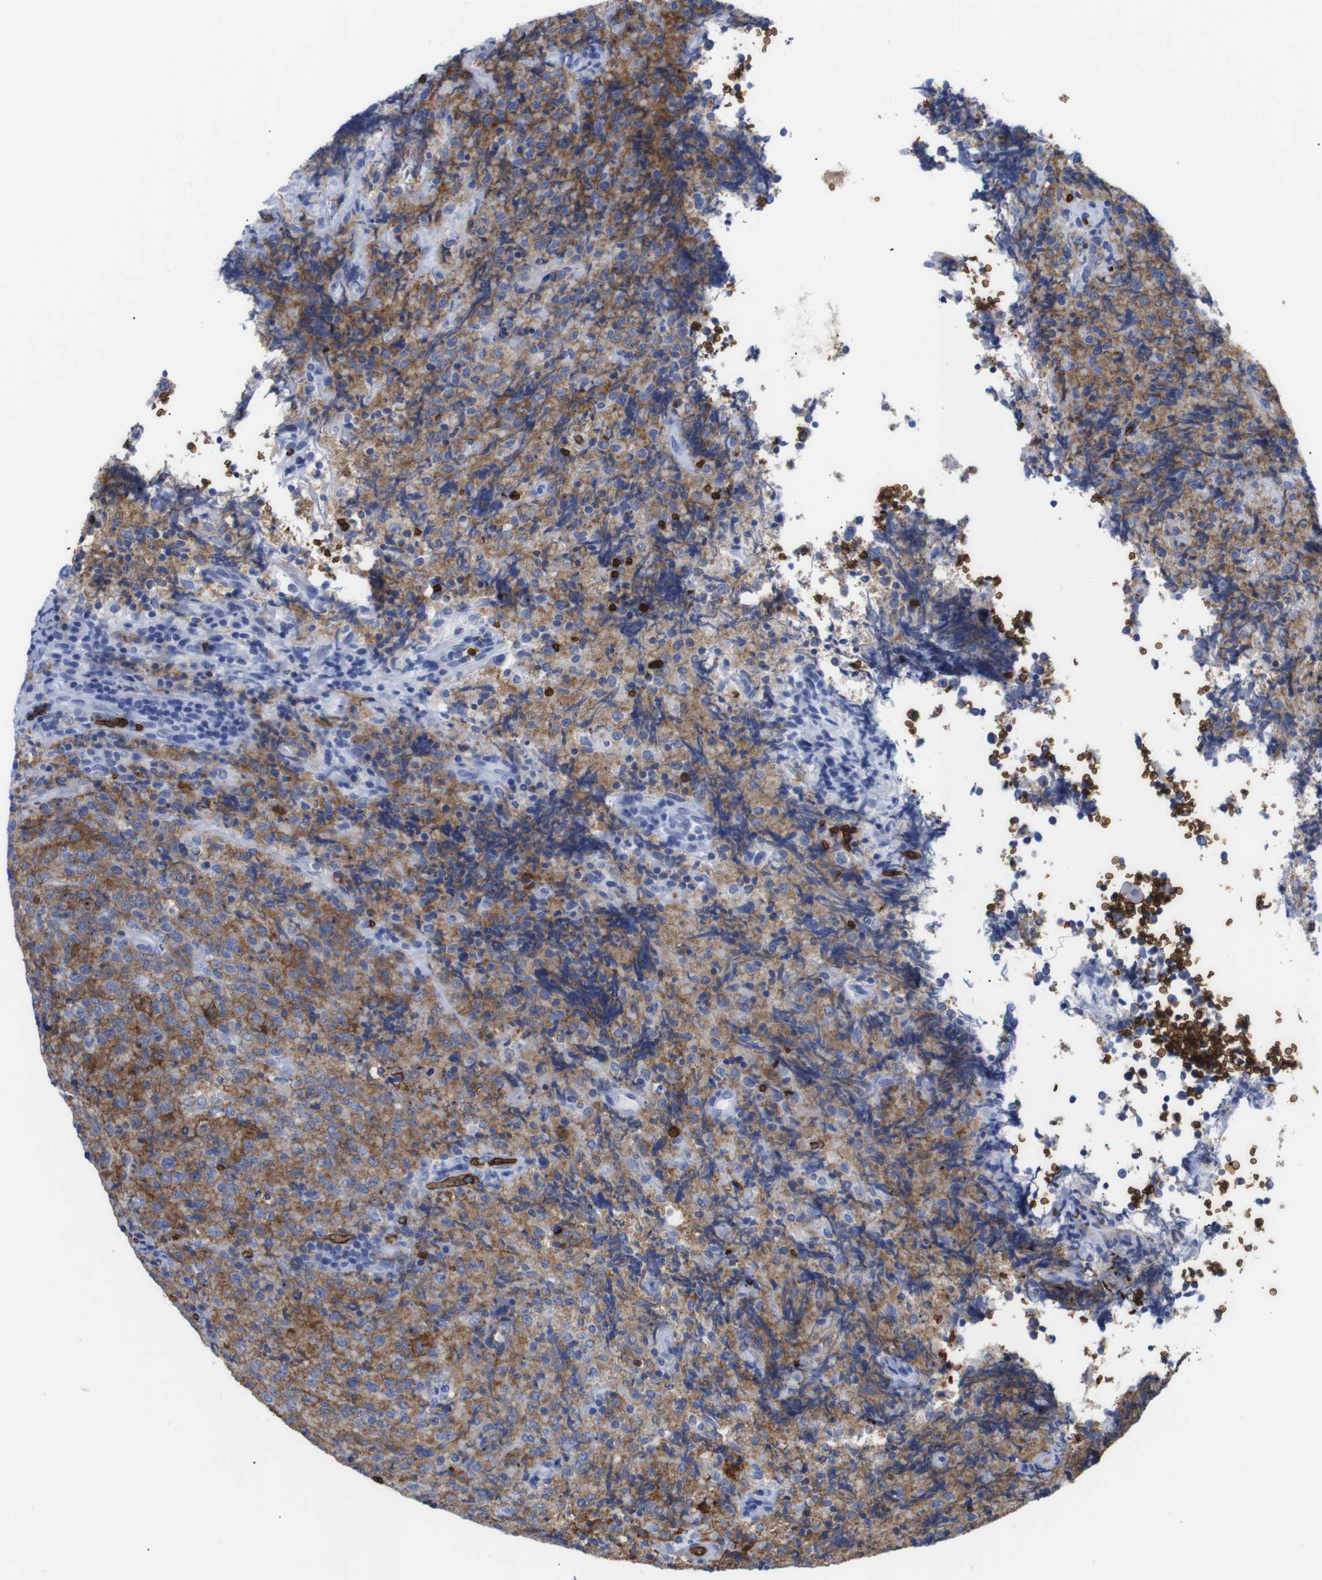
{"staining": {"intensity": "moderate", "quantity": "25%-75%", "location": "cytoplasmic/membranous"}, "tissue": "lymphoma", "cell_type": "Tumor cells", "image_type": "cancer", "snomed": [{"axis": "morphology", "description": "Malignant lymphoma, non-Hodgkin's type, High grade"}, {"axis": "topography", "description": "Tonsil"}], "caption": "A brown stain shows moderate cytoplasmic/membranous positivity of a protein in human high-grade malignant lymphoma, non-Hodgkin's type tumor cells.", "gene": "S1PR2", "patient": {"sex": "female", "age": 36}}